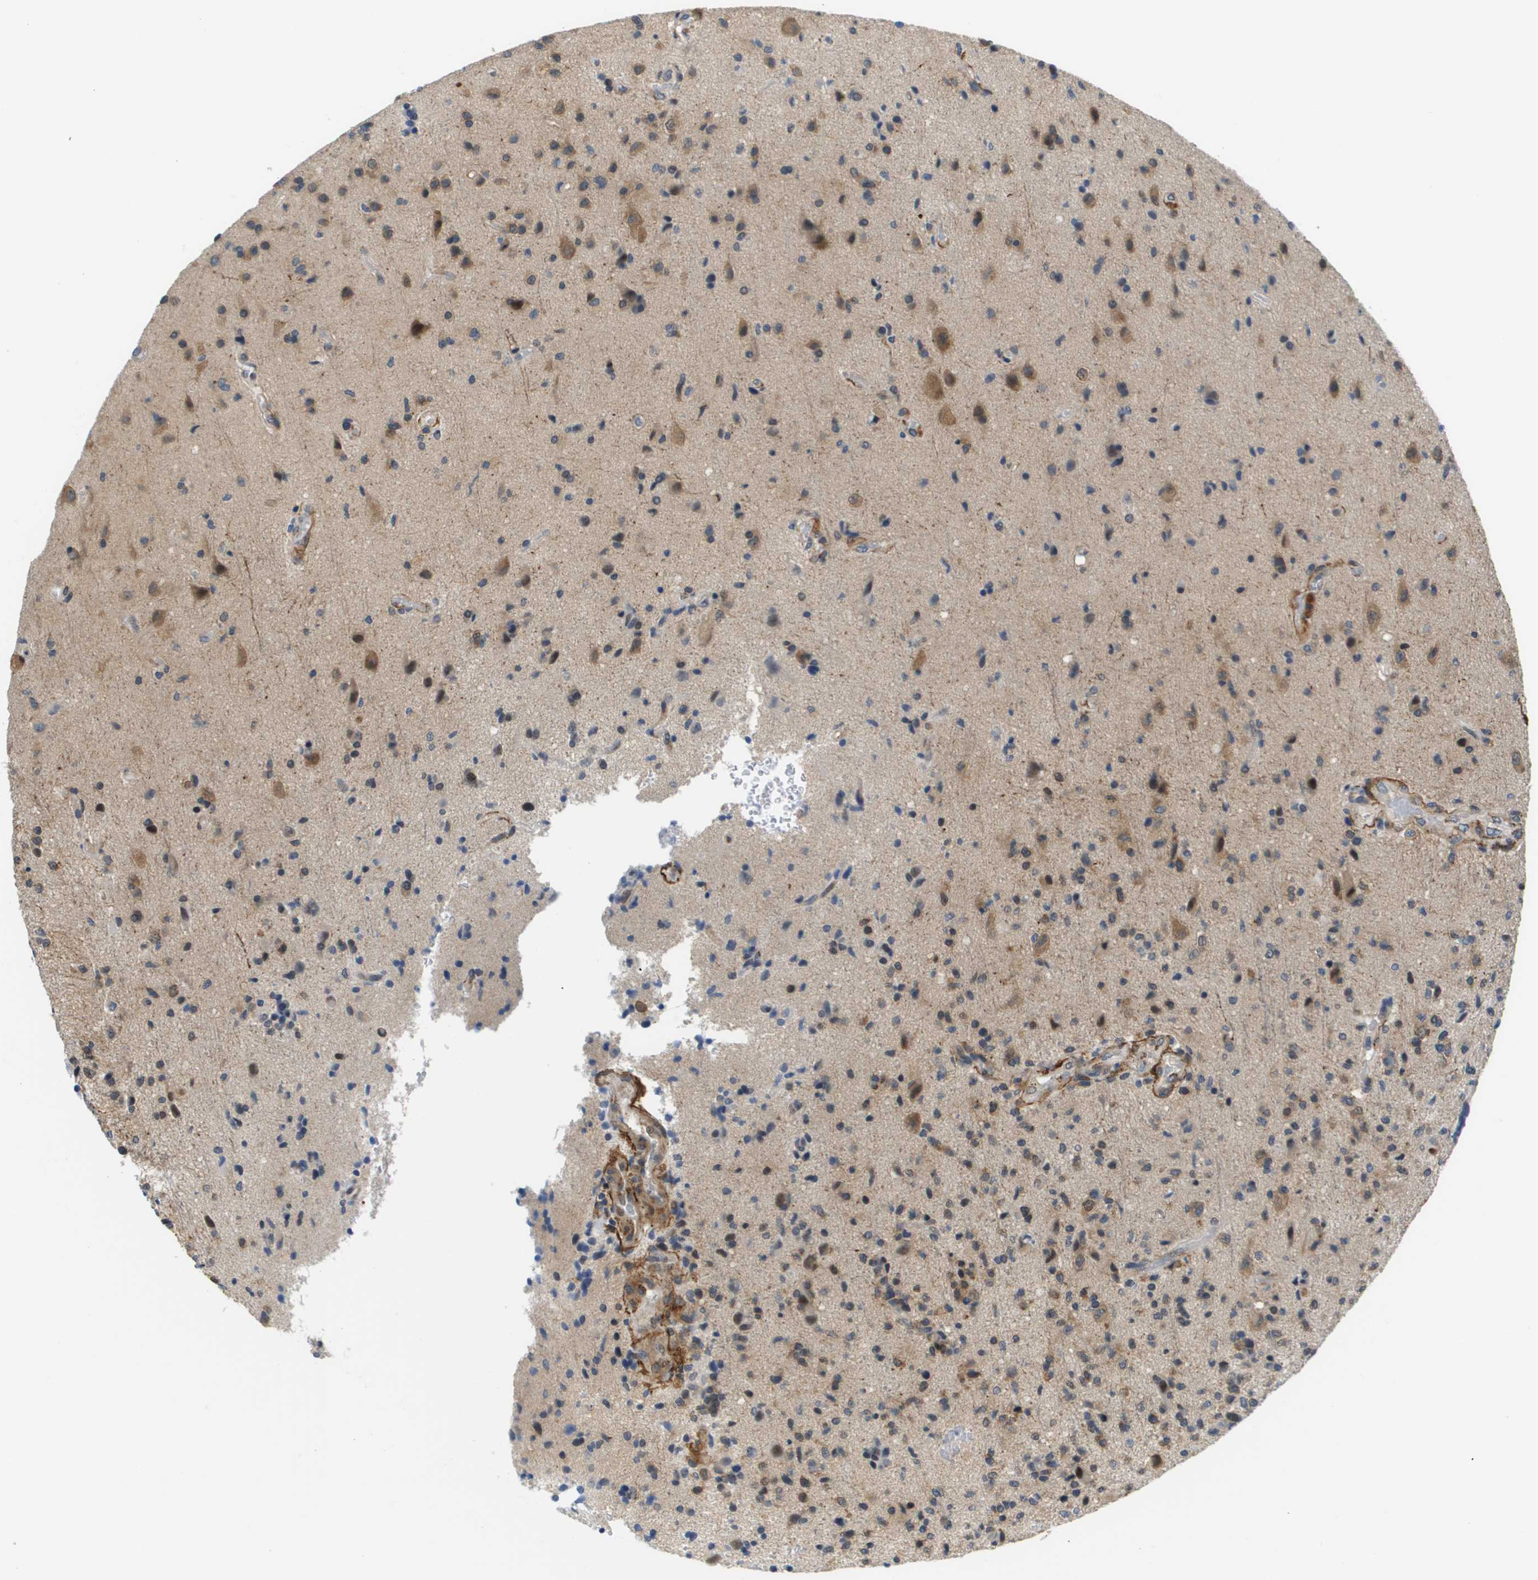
{"staining": {"intensity": "weak", "quantity": ">75%", "location": "cytoplasmic/membranous"}, "tissue": "glioma", "cell_type": "Tumor cells", "image_type": "cancer", "snomed": [{"axis": "morphology", "description": "Glioma, malignant, High grade"}, {"axis": "topography", "description": "Brain"}], "caption": "The image exhibits immunohistochemical staining of malignant glioma (high-grade). There is weak cytoplasmic/membranous expression is appreciated in about >75% of tumor cells. Nuclei are stained in blue.", "gene": "OTUD5", "patient": {"sex": "male", "age": 72}}